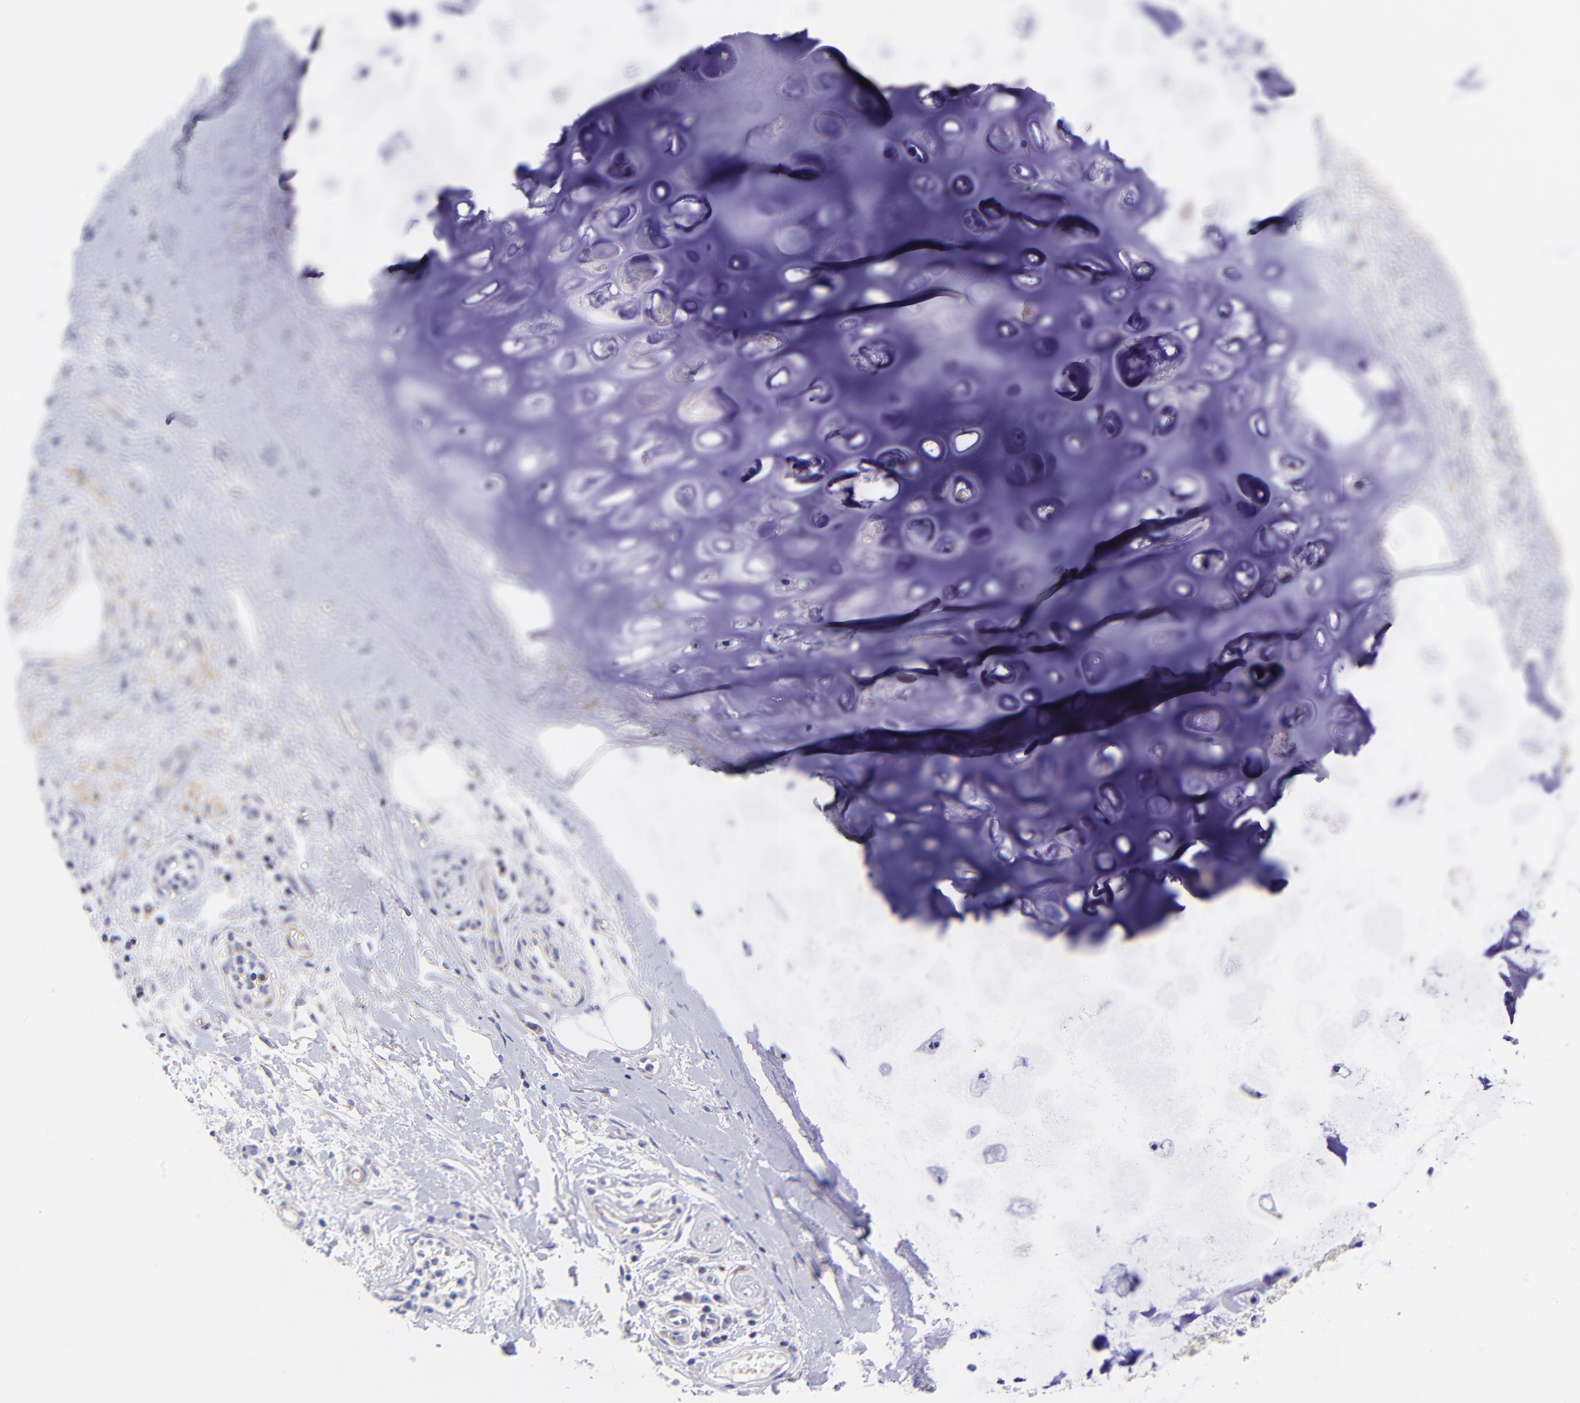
{"staining": {"intensity": "negative", "quantity": "none", "location": "none"}, "tissue": "adipose tissue", "cell_type": "Adipocytes", "image_type": "normal", "snomed": [{"axis": "morphology", "description": "Normal tissue, NOS"}, {"axis": "morphology", "description": "Adenocarcinoma, NOS"}, {"axis": "topography", "description": "Cartilage tissue"}, {"axis": "topography", "description": "Bronchus"}, {"axis": "topography", "description": "Lung"}], "caption": "Micrograph shows no significant protein staining in adipocytes of unremarkable adipose tissue. (Brightfield microscopy of DAB (3,3'-diaminobenzidine) IHC at high magnification).", "gene": "NDUFB7", "patient": {"sex": "female", "age": 67}}